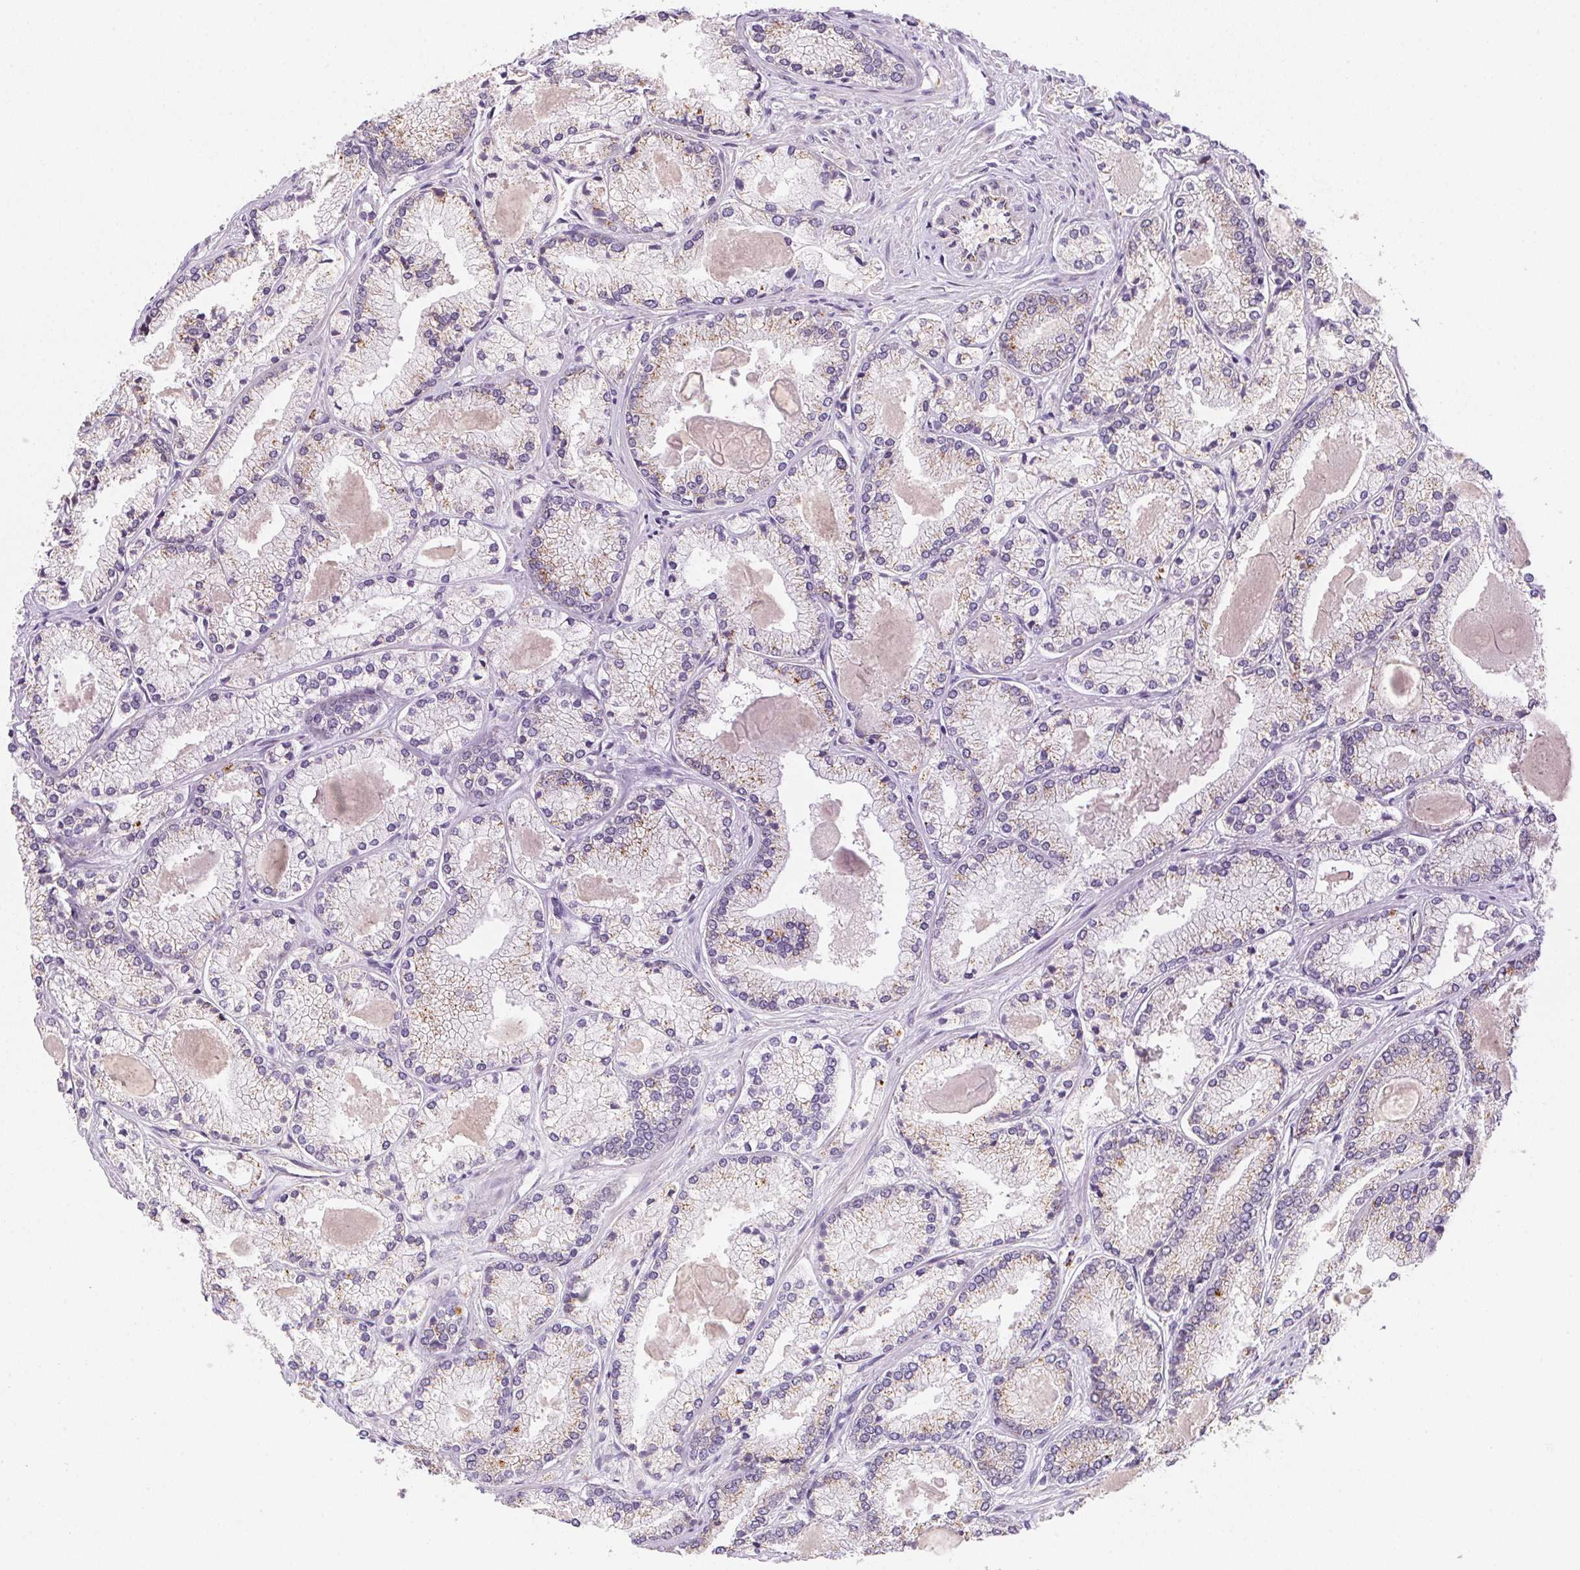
{"staining": {"intensity": "weak", "quantity": "<25%", "location": "cytoplasmic/membranous"}, "tissue": "prostate cancer", "cell_type": "Tumor cells", "image_type": "cancer", "snomed": [{"axis": "morphology", "description": "Adenocarcinoma, High grade"}, {"axis": "topography", "description": "Prostate"}], "caption": "Prostate high-grade adenocarcinoma was stained to show a protein in brown. There is no significant expression in tumor cells.", "gene": "METTL13", "patient": {"sex": "male", "age": 68}}